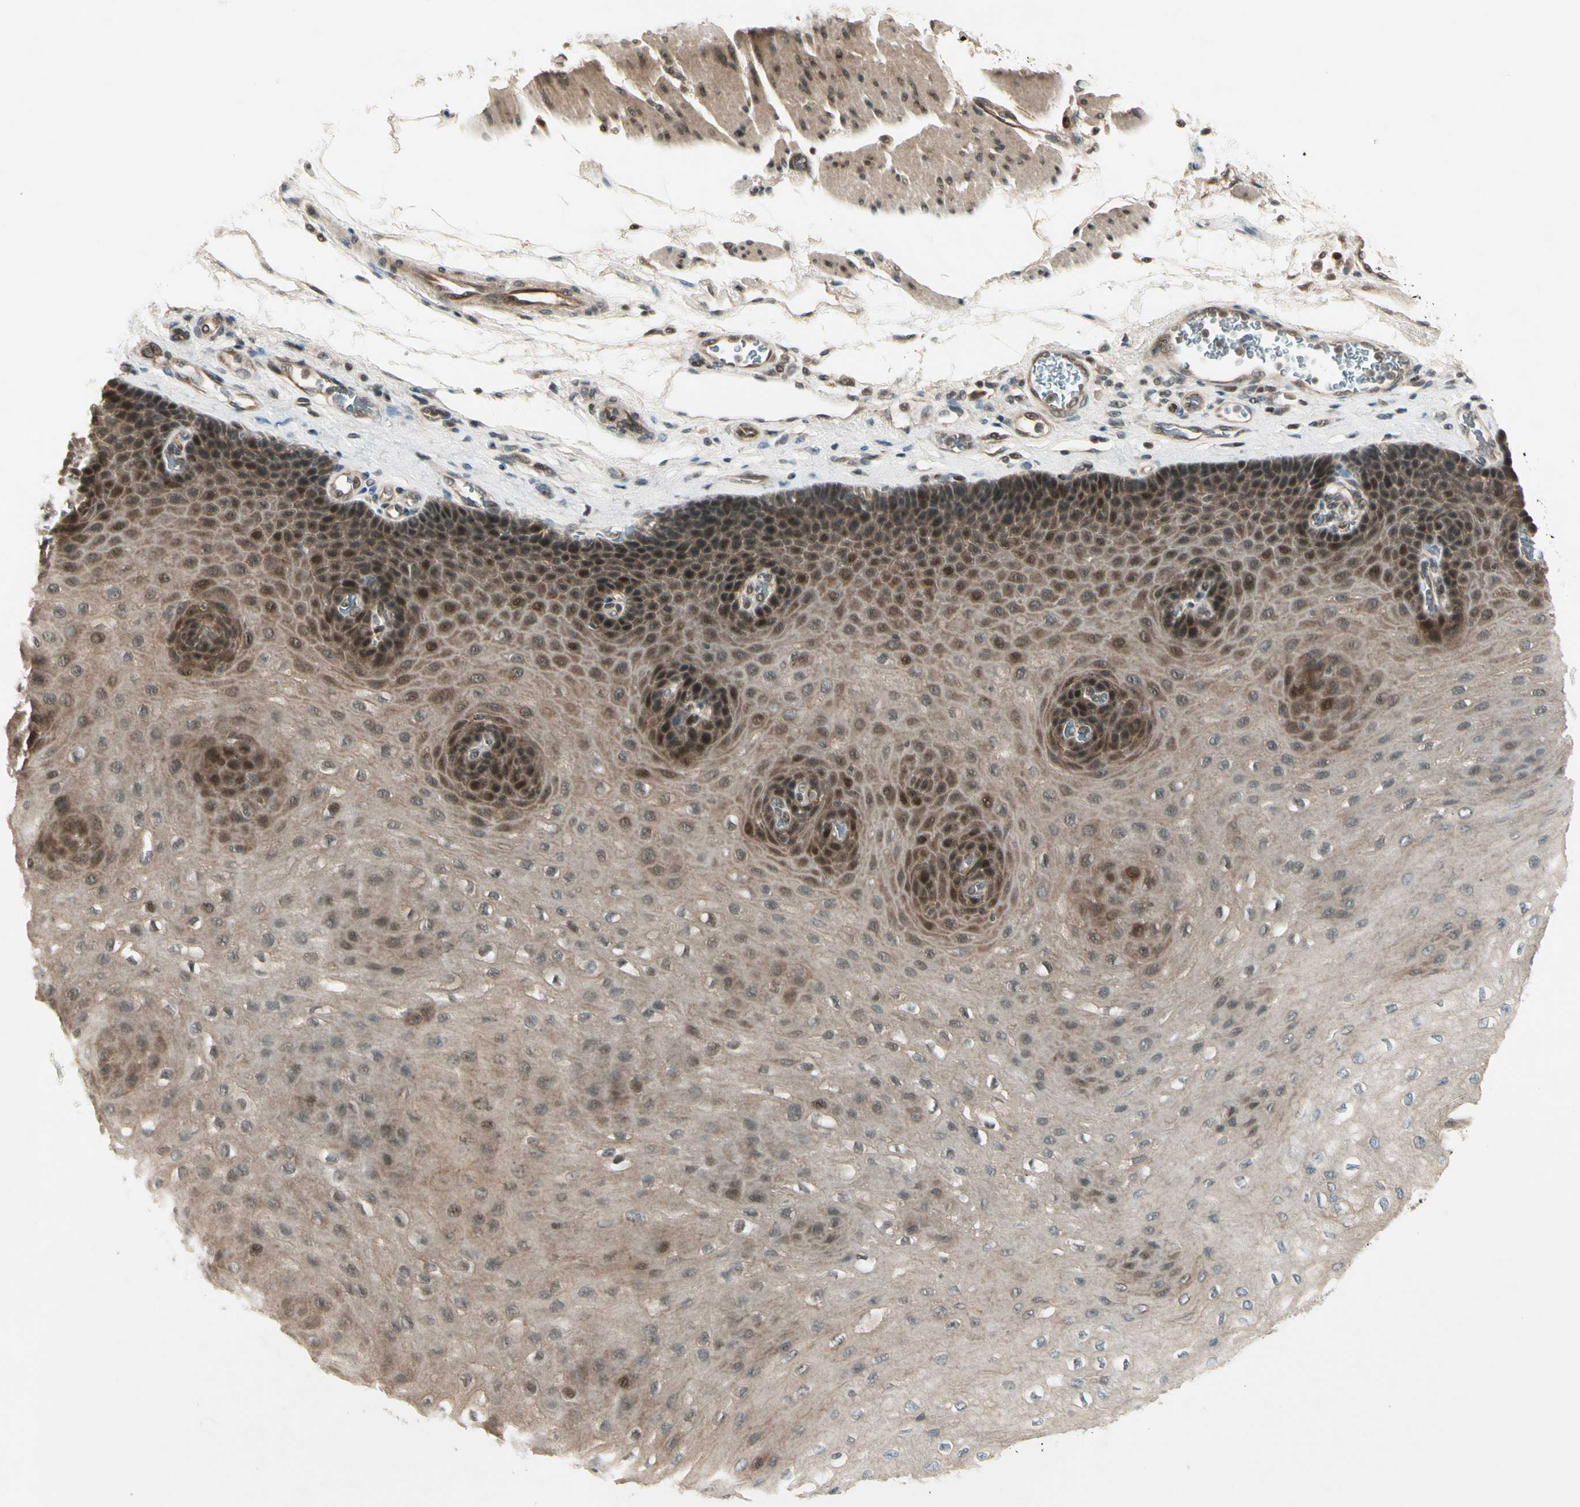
{"staining": {"intensity": "moderate", "quantity": ">75%", "location": "cytoplasmic/membranous,nuclear"}, "tissue": "esophagus", "cell_type": "Squamous epithelial cells", "image_type": "normal", "snomed": [{"axis": "morphology", "description": "Normal tissue, NOS"}, {"axis": "topography", "description": "Esophagus"}], "caption": "An immunohistochemistry histopathology image of normal tissue is shown. Protein staining in brown labels moderate cytoplasmic/membranous,nuclear positivity in esophagus within squamous epithelial cells.", "gene": "CDK11A", "patient": {"sex": "female", "age": 72}}